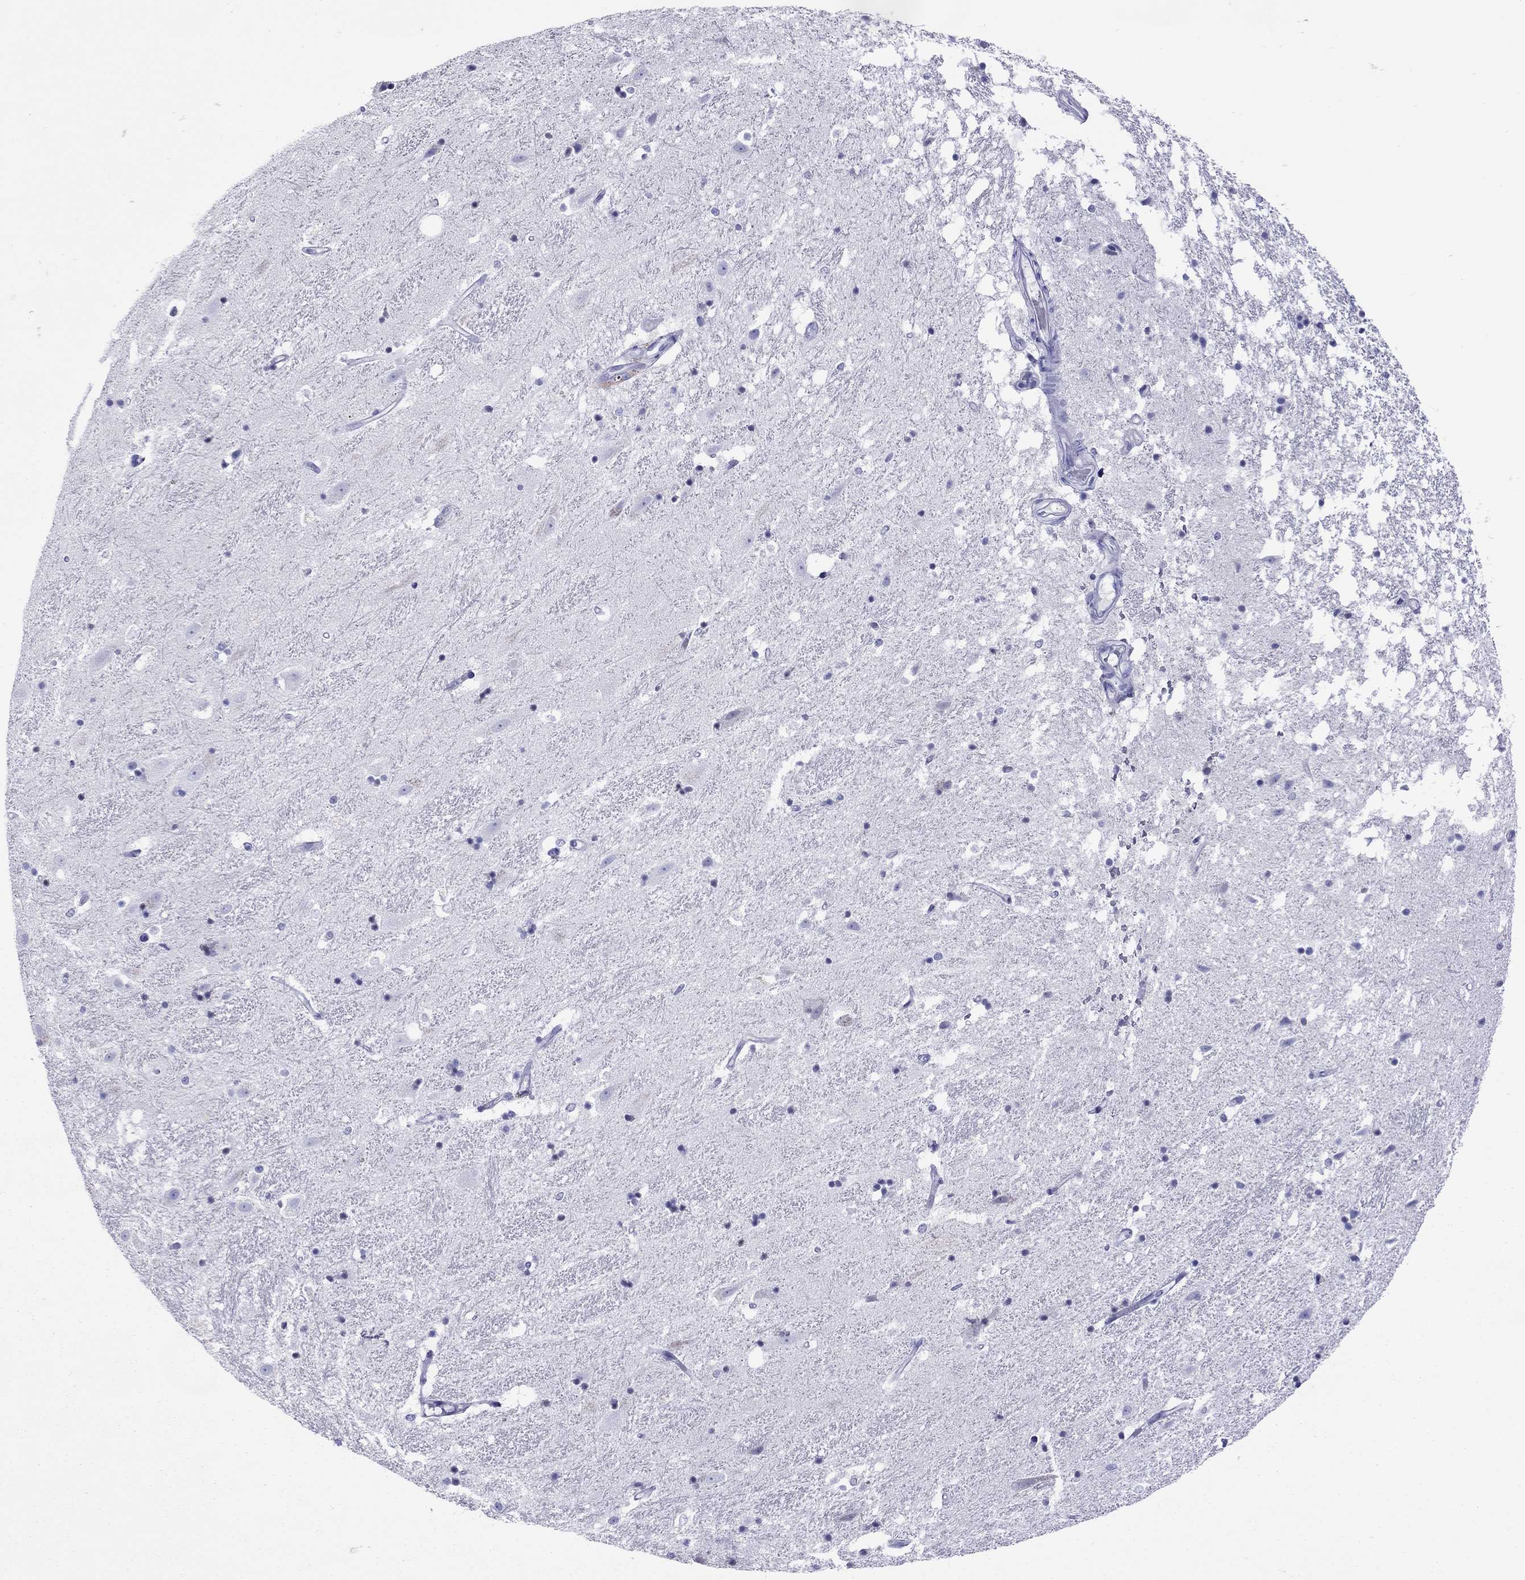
{"staining": {"intensity": "negative", "quantity": "none", "location": "none"}, "tissue": "hippocampus", "cell_type": "Glial cells", "image_type": "normal", "snomed": [{"axis": "morphology", "description": "Normal tissue, NOS"}, {"axis": "topography", "description": "Hippocampus"}], "caption": "Hippocampus stained for a protein using immunohistochemistry (IHC) demonstrates no positivity glial cells.", "gene": "SERPINA3", "patient": {"sex": "male", "age": 49}}